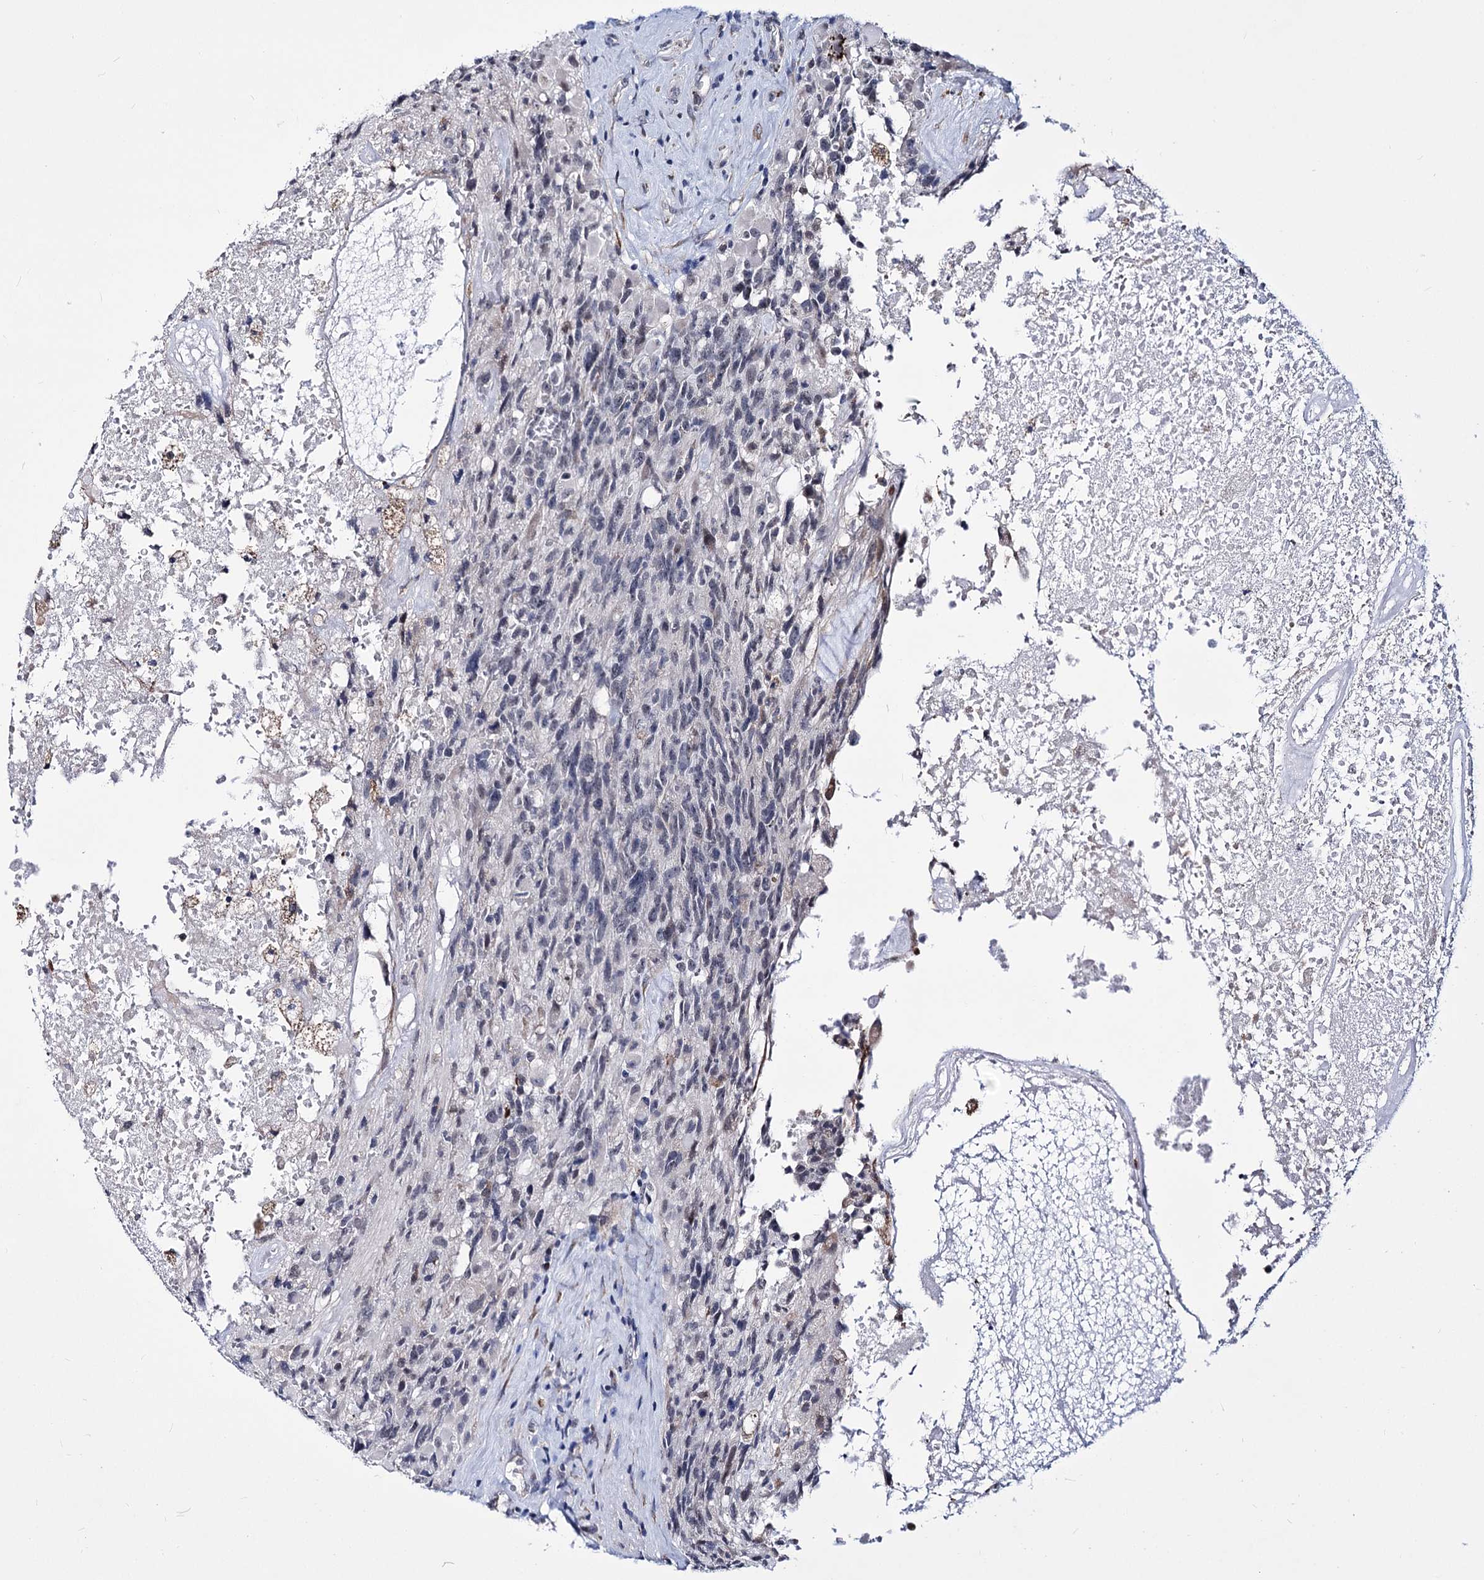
{"staining": {"intensity": "negative", "quantity": "none", "location": "none"}, "tissue": "glioma", "cell_type": "Tumor cells", "image_type": "cancer", "snomed": [{"axis": "morphology", "description": "Glioma, malignant, High grade"}, {"axis": "topography", "description": "Brain"}], "caption": "Tumor cells are negative for protein expression in human glioma.", "gene": "PPRC1", "patient": {"sex": "male", "age": 76}}